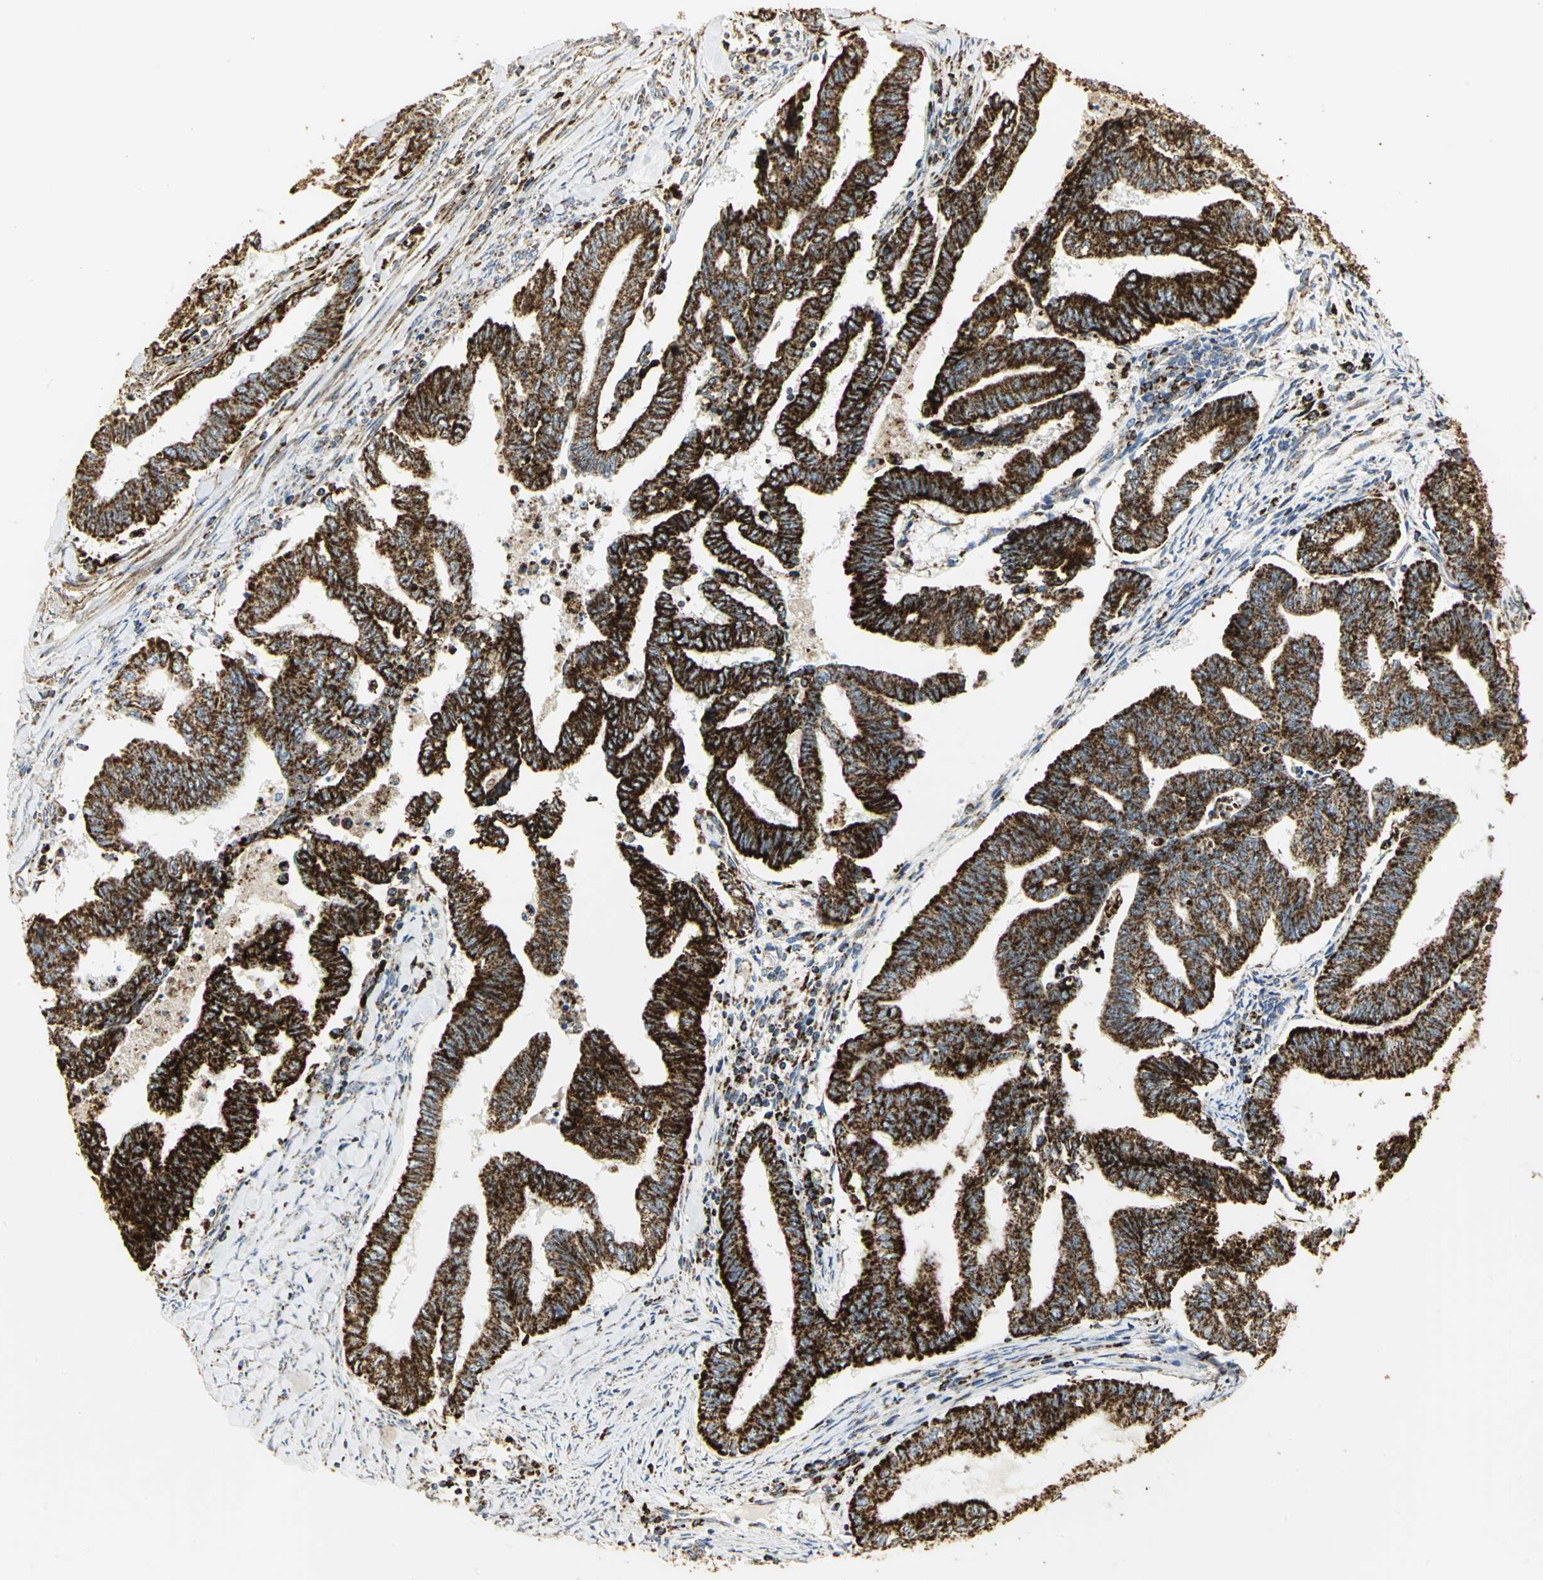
{"staining": {"intensity": "strong", "quantity": ">75%", "location": "cytoplasmic/membranous"}, "tissue": "endometrial cancer", "cell_type": "Tumor cells", "image_type": "cancer", "snomed": [{"axis": "morphology", "description": "Adenocarcinoma, NOS"}, {"axis": "topography", "description": "Endometrium"}], "caption": "This image shows IHC staining of human adenocarcinoma (endometrial), with high strong cytoplasmic/membranous staining in approximately >75% of tumor cells.", "gene": "VDAC1", "patient": {"sex": "female", "age": 79}}